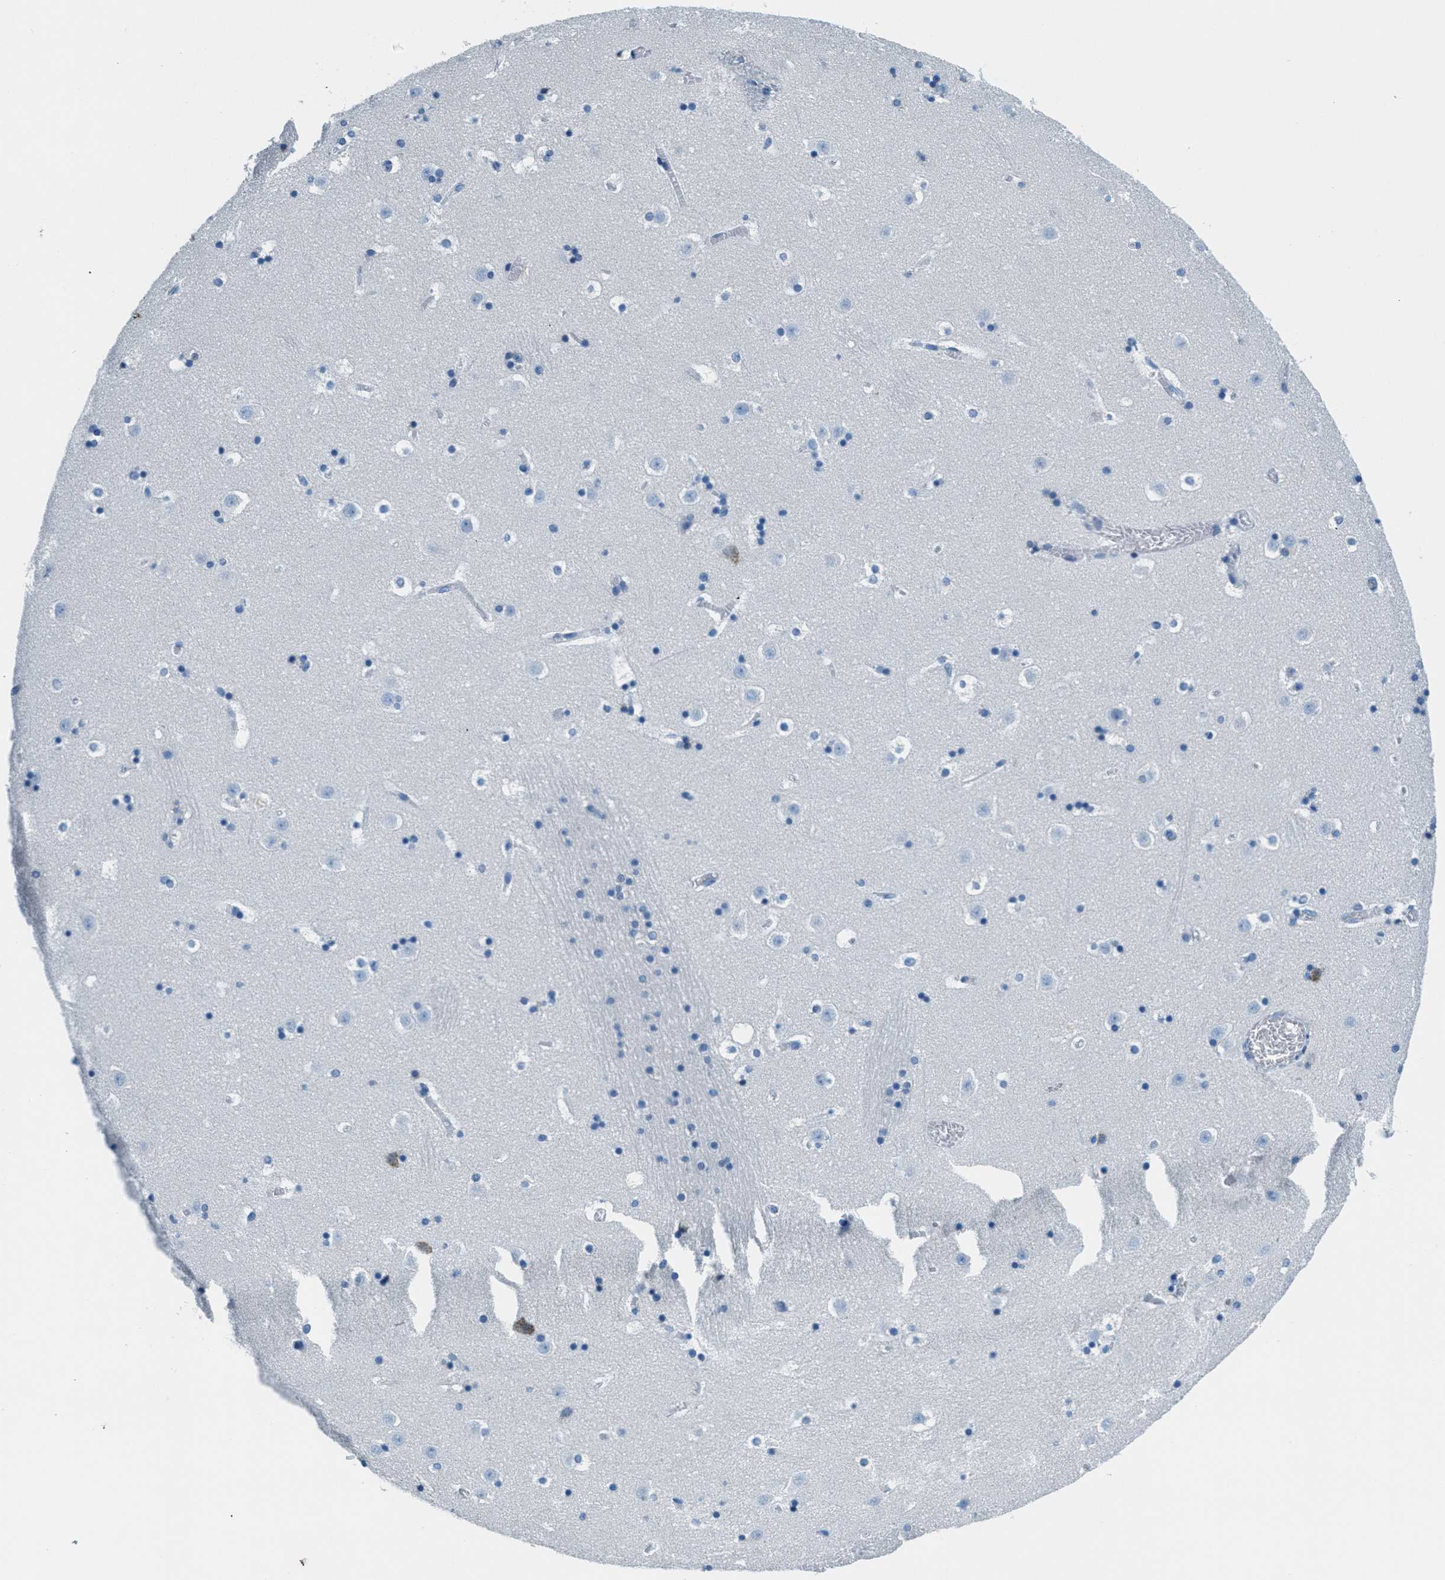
{"staining": {"intensity": "strong", "quantity": "<25%", "location": "cytoplasmic/membranous"}, "tissue": "caudate", "cell_type": "Glial cells", "image_type": "normal", "snomed": [{"axis": "morphology", "description": "Normal tissue, NOS"}, {"axis": "topography", "description": "Lateral ventricle wall"}], "caption": "Immunohistochemical staining of benign caudate exhibits <25% levels of strong cytoplasmic/membranous protein positivity in approximately <25% of glial cells. The staining was performed using DAB (3,3'-diaminobenzidine) to visualize the protein expression in brown, while the nuclei were stained in blue with hematoxylin (Magnification: 20x).", "gene": "MGARP", "patient": {"sex": "male", "age": 45}}